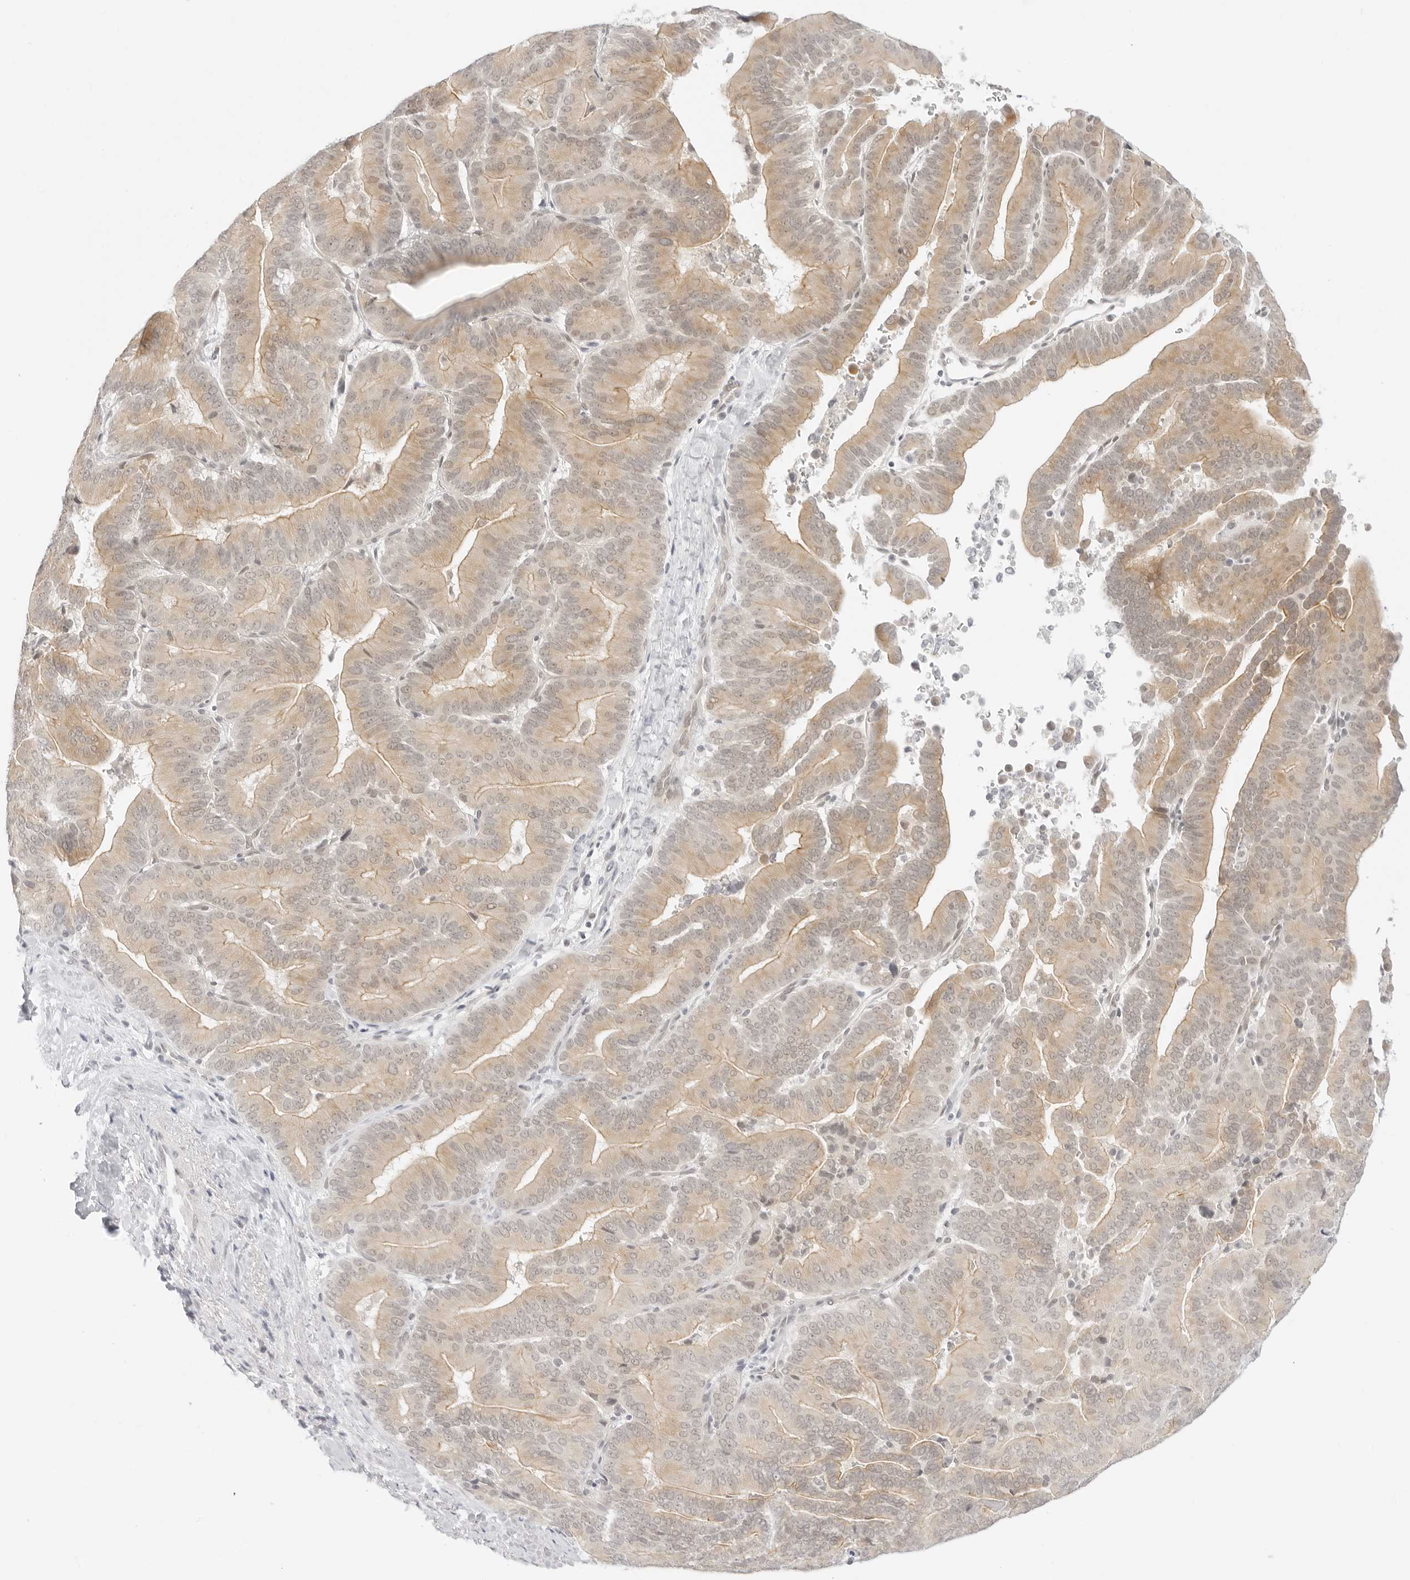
{"staining": {"intensity": "weak", "quantity": ">75%", "location": "cytoplasmic/membranous"}, "tissue": "liver cancer", "cell_type": "Tumor cells", "image_type": "cancer", "snomed": [{"axis": "morphology", "description": "Cholangiocarcinoma"}, {"axis": "topography", "description": "Liver"}], "caption": "Liver cancer stained for a protein exhibits weak cytoplasmic/membranous positivity in tumor cells.", "gene": "MED18", "patient": {"sex": "female", "age": 75}}